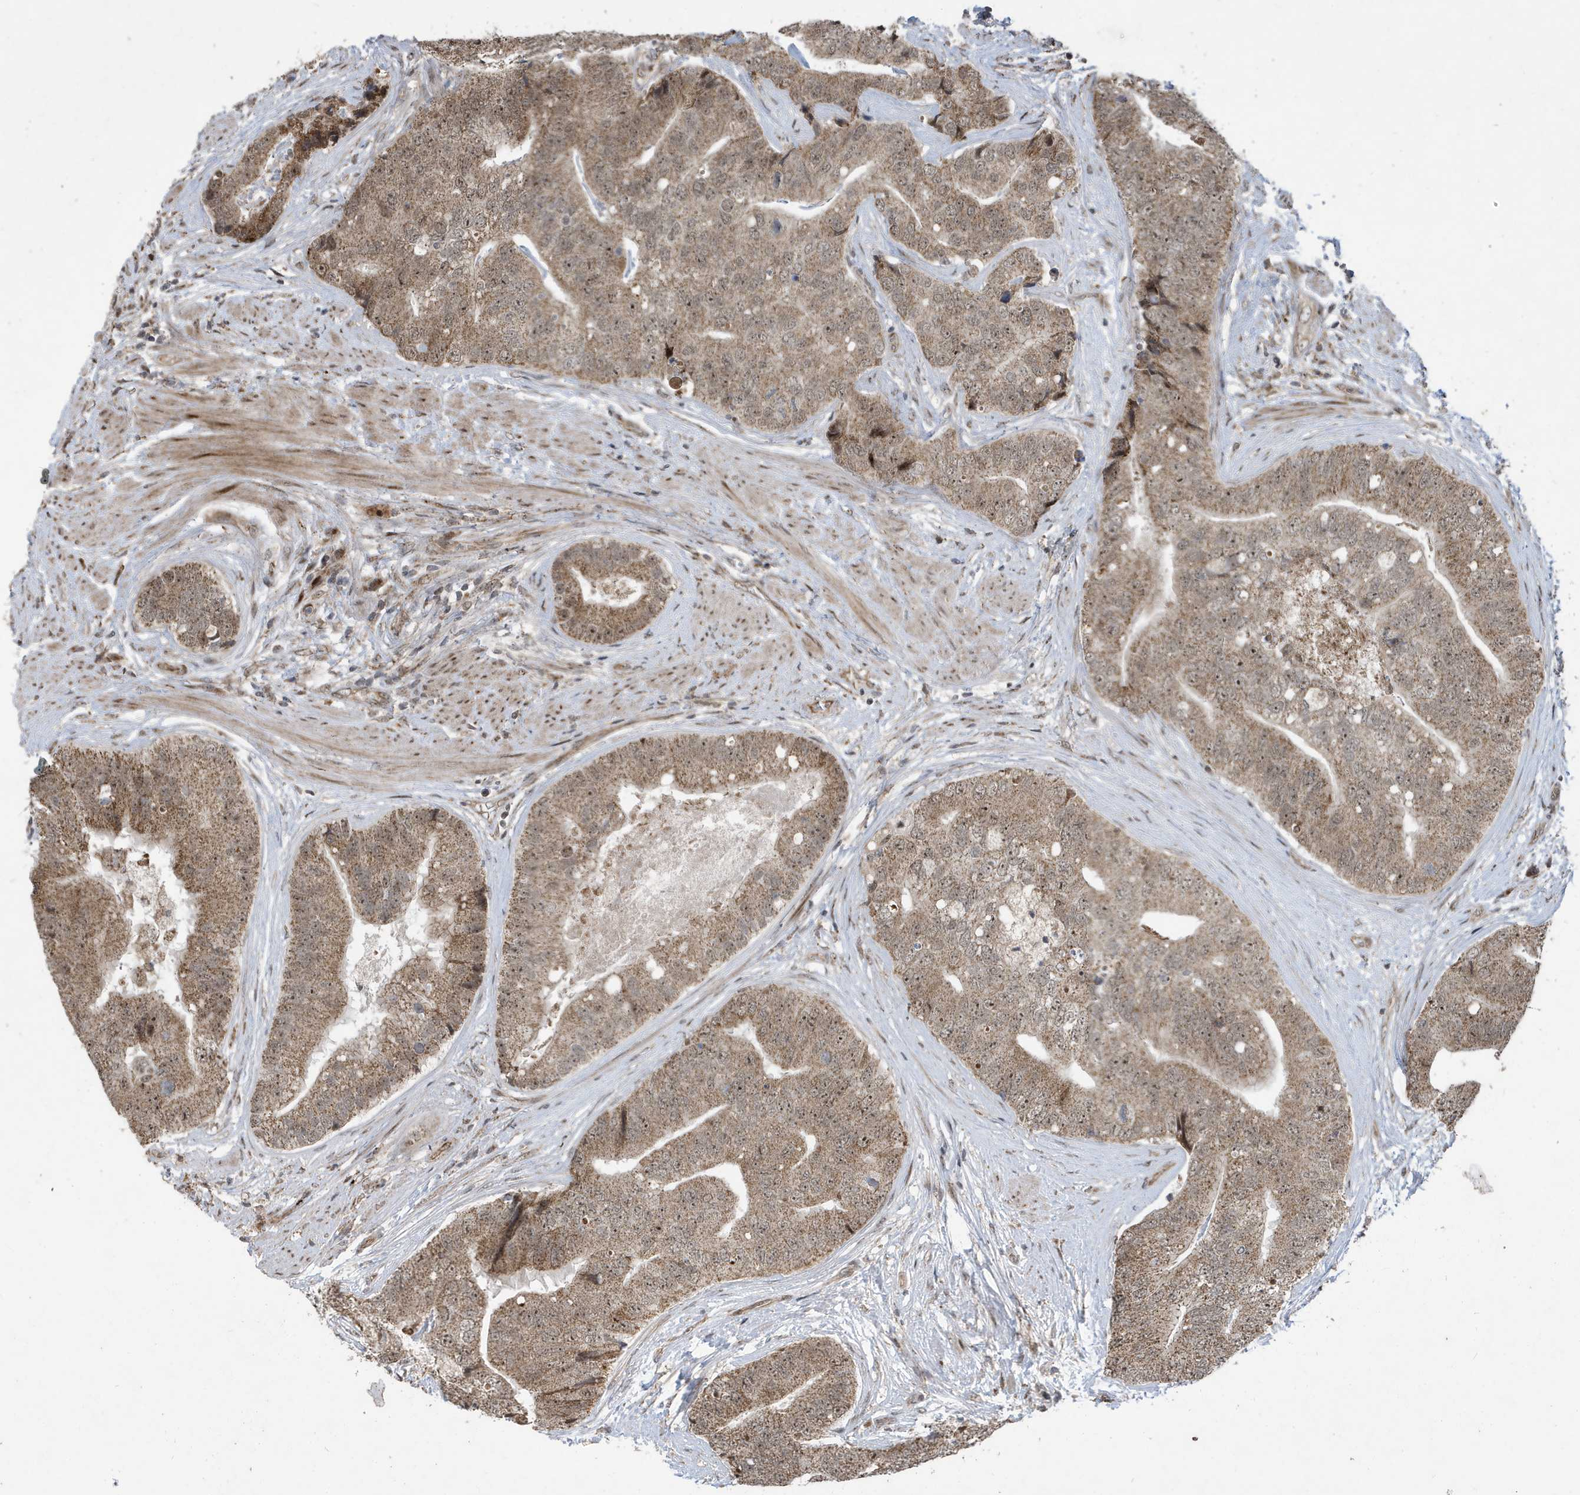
{"staining": {"intensity": "moderate", "quantity": ">75%", "location": "cytoplasmic/membranous"}, "tissue": "prostate cancer", "cell_type": "Tumor cells", "image_type": "cancer", "snomed": [{"axis": "morphology", "description": "Adenocarcinoma, High grade"}, {"axis": "topography", "description": "Prostate"}], "caption": "The photomicrograph shows immunohistochemical staining of prostate cancer (high-grade adenocarcinoma). There is moderate cytoplasmic/membranous positivity is present in about >75% of tumor cells.", "gene": "FAM9B", "patient": {"sex": "male", "age": 70}}